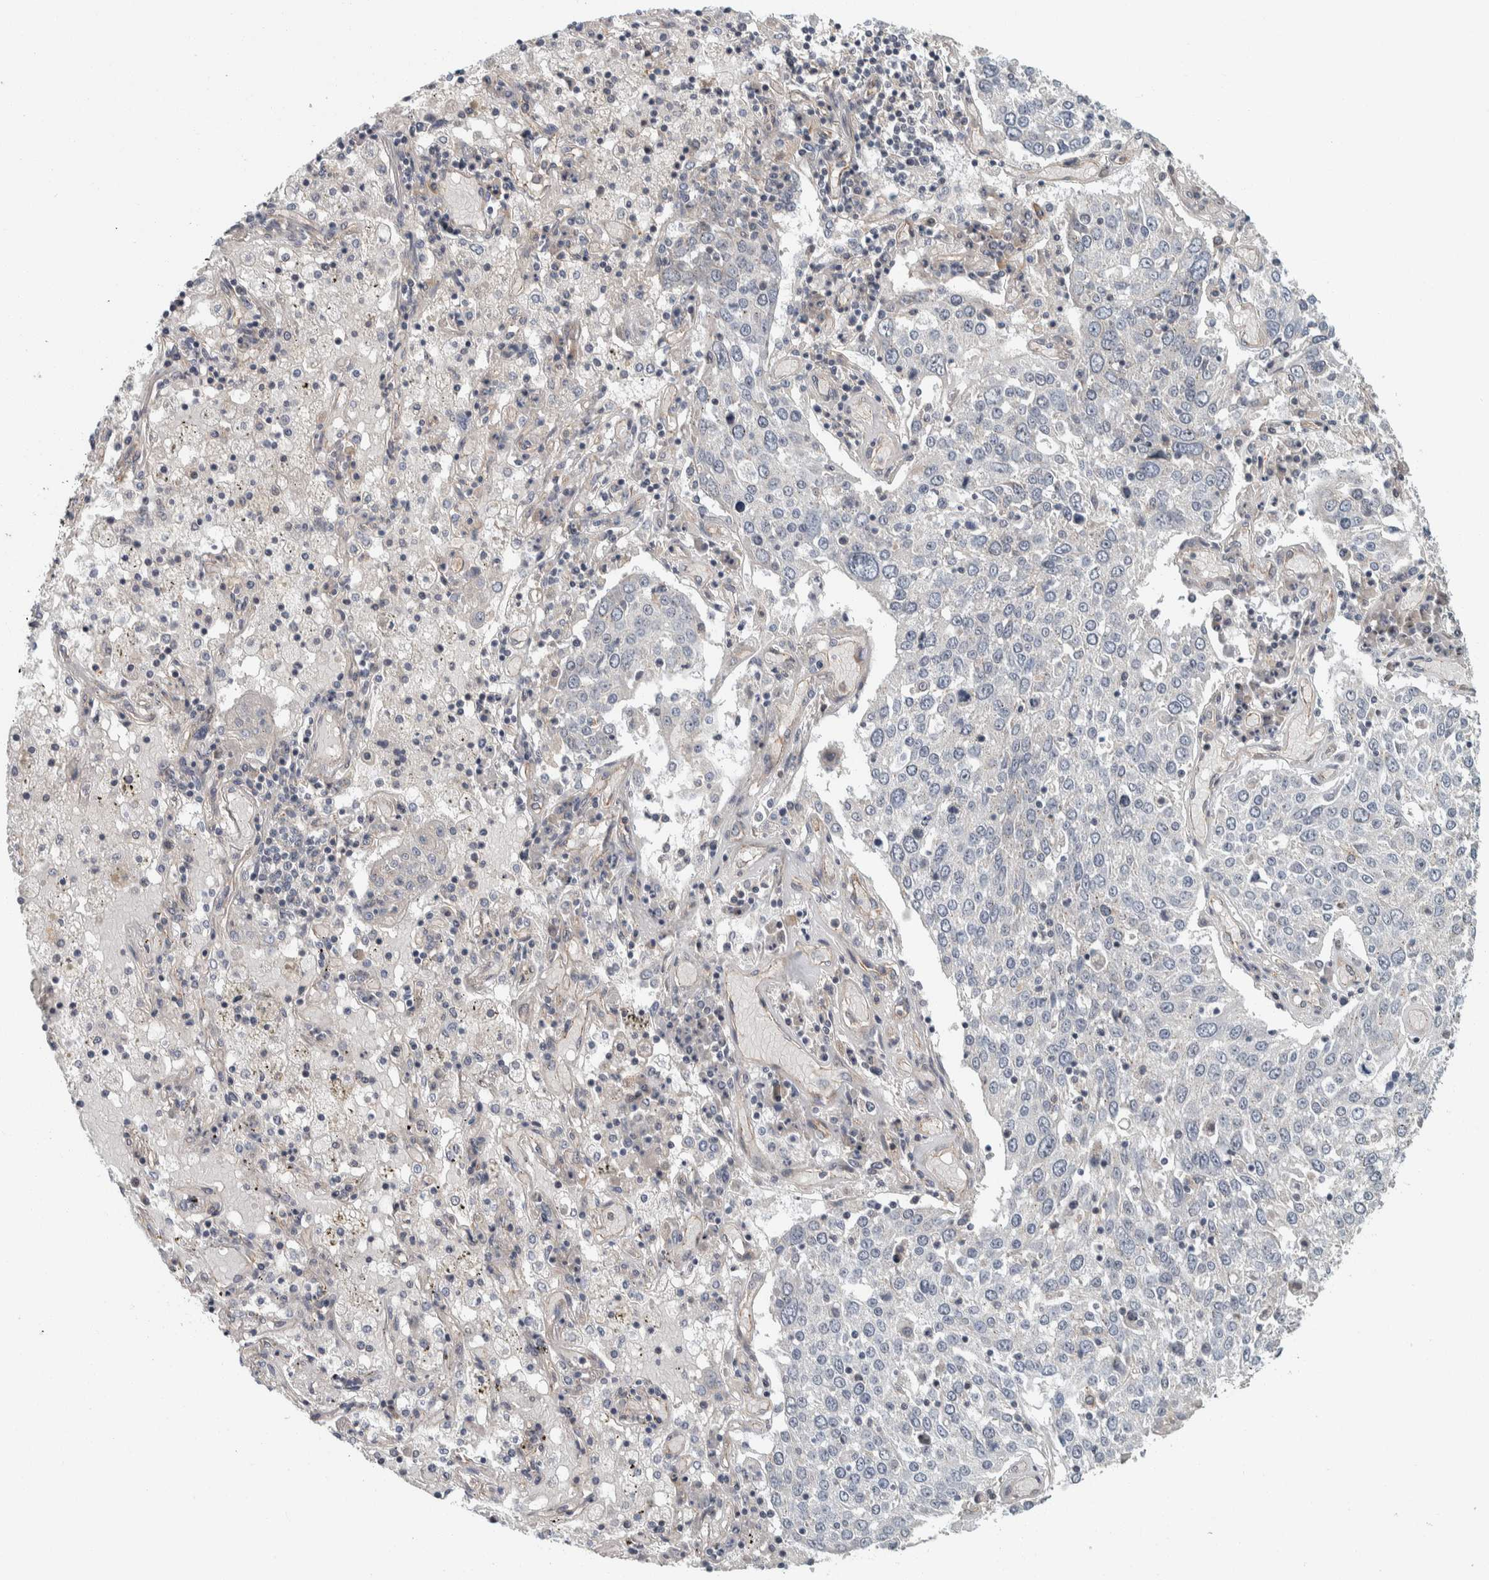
{"staining": {"intensity": "negative", "quantity": "none", "location": "none"}, "tissue": "lung cancer", "cell_type": "Tumor cells", "image_type": "cancer", "snomed": [{"axis": "morphology", "description": "Squamous cell carcinoma, NOS"}, {"axis": "topography", "description": "Lung"}], "caption": "Tumor cells show no significant positivity in squamous cell carcinoma (lung).", "gene": "KCNJ3", "patient": {"sex": "male", "age": 65}}